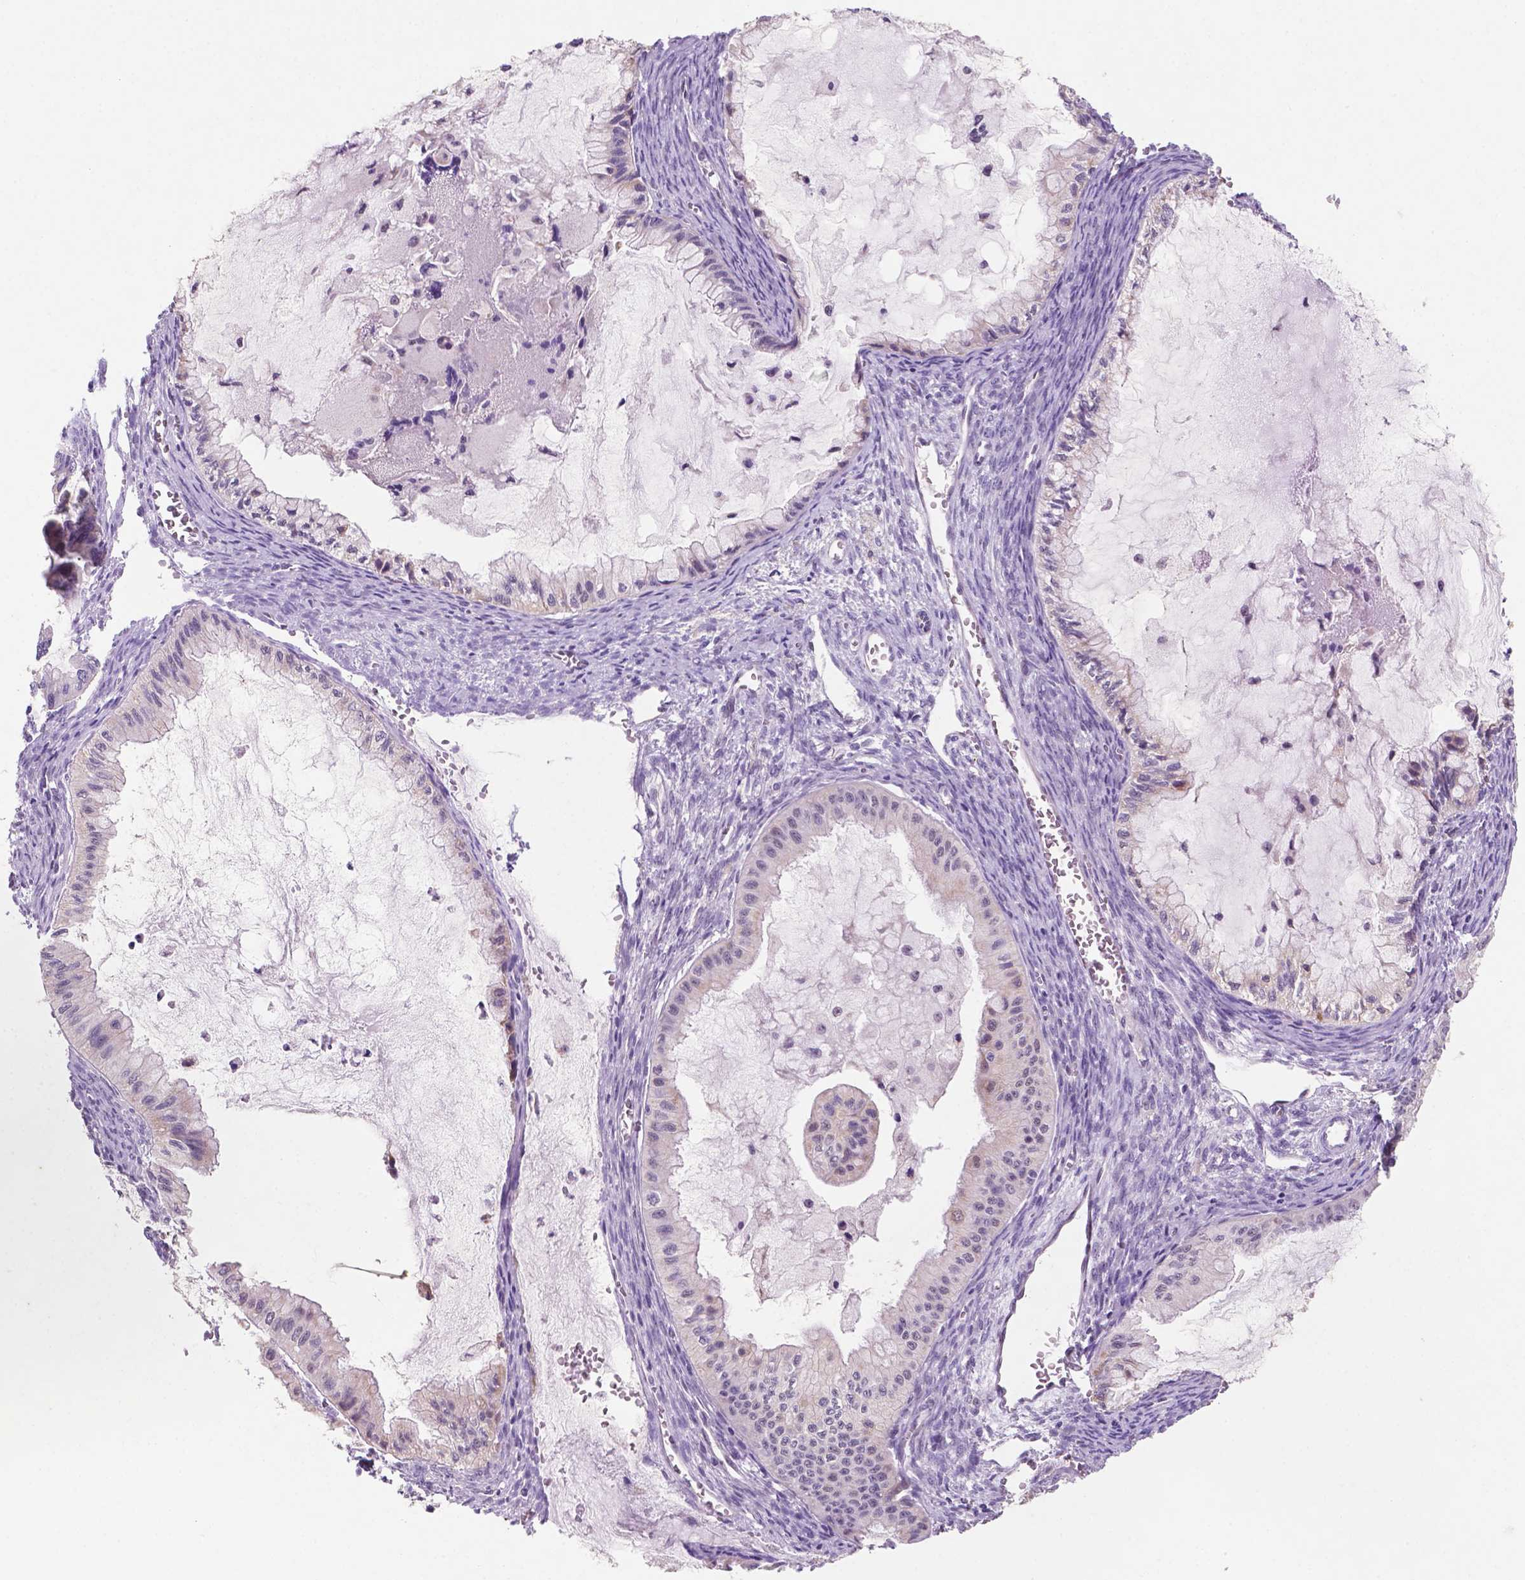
{"staining": {"intensity": "negative", "quantity": "none", "location": "none"}, "tissue": "ovarian cancer", "cell_type": "Tumor cells", "image_type": "cancer", "snomed": [{"axis": "morphology", "description": "Cystadenocarcinoma, mucinous, NOS"}, {"axis": "topography", "description": "Ovary"}], "caption": "A high-resolution image shows immunohistochemistry staining of ovarian cancer, which shows no significant expression in tumor cells.", "gene": "C18orf21", "patient": {"sex": "female", "age": 72}}